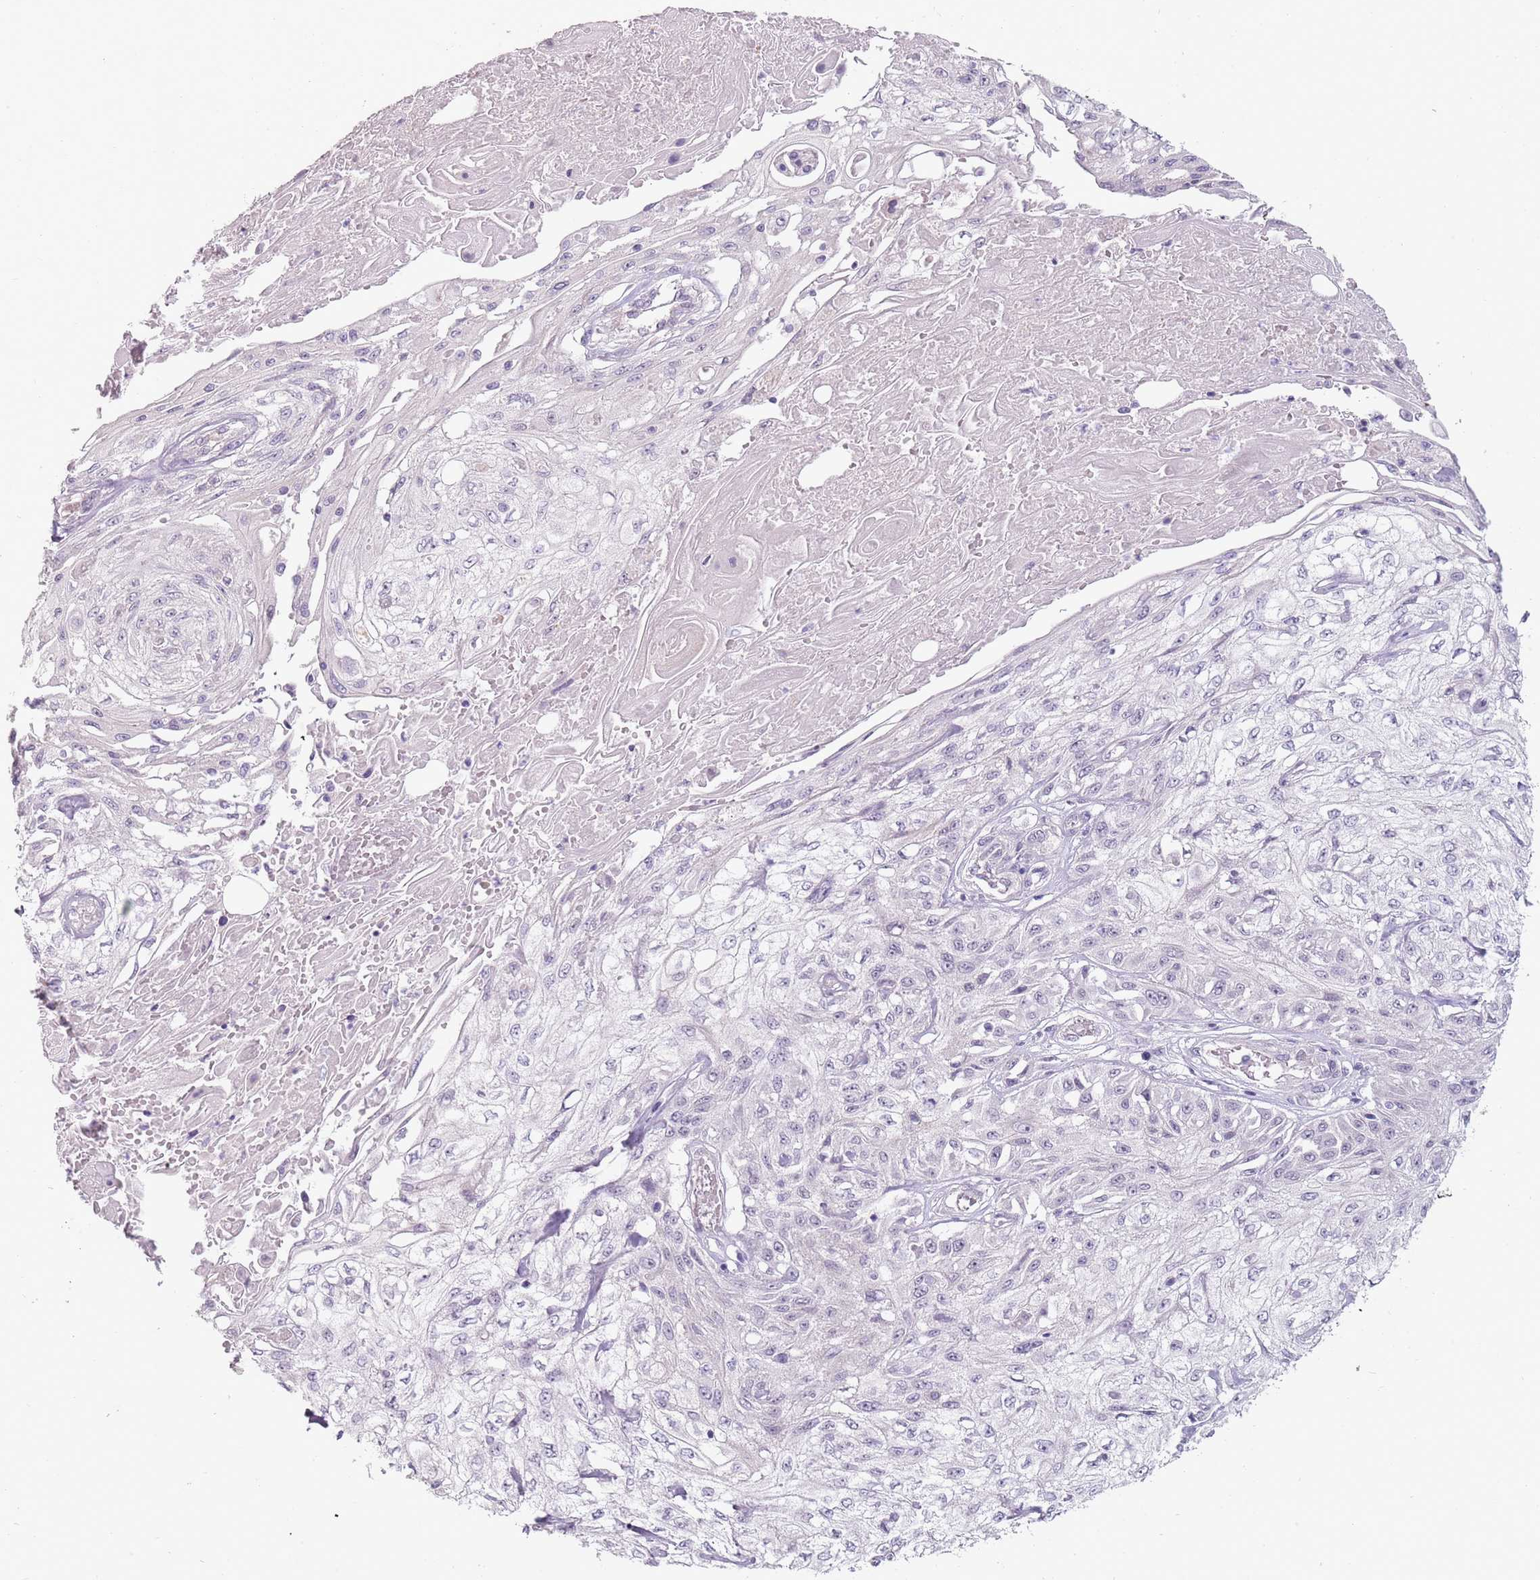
{"staining": {"intensity": "negative", "quantity": "none", "location": "none"}, "tissue": "skin cancer", "cell_type": "Tumor cells", "image_type": "cancer", "snomed": [{"axis": "morphology", "description": "Squamous cell carcinoma, NOS"}, {"axis": "morphology", "description": "Squamous cell carcinoma, metastatic, NOS"}, {"axis": "topography", "description": "Skin"}, {"axis": "topography", "description": "Lymph node"}], "caption": "Histopathology image shows no significant protein positivity in tumor cells of skin cancer (metastatic squamous cell carcinoma).", "gene": "RFX2", "patient": {"sex": "male", "age": 75}}